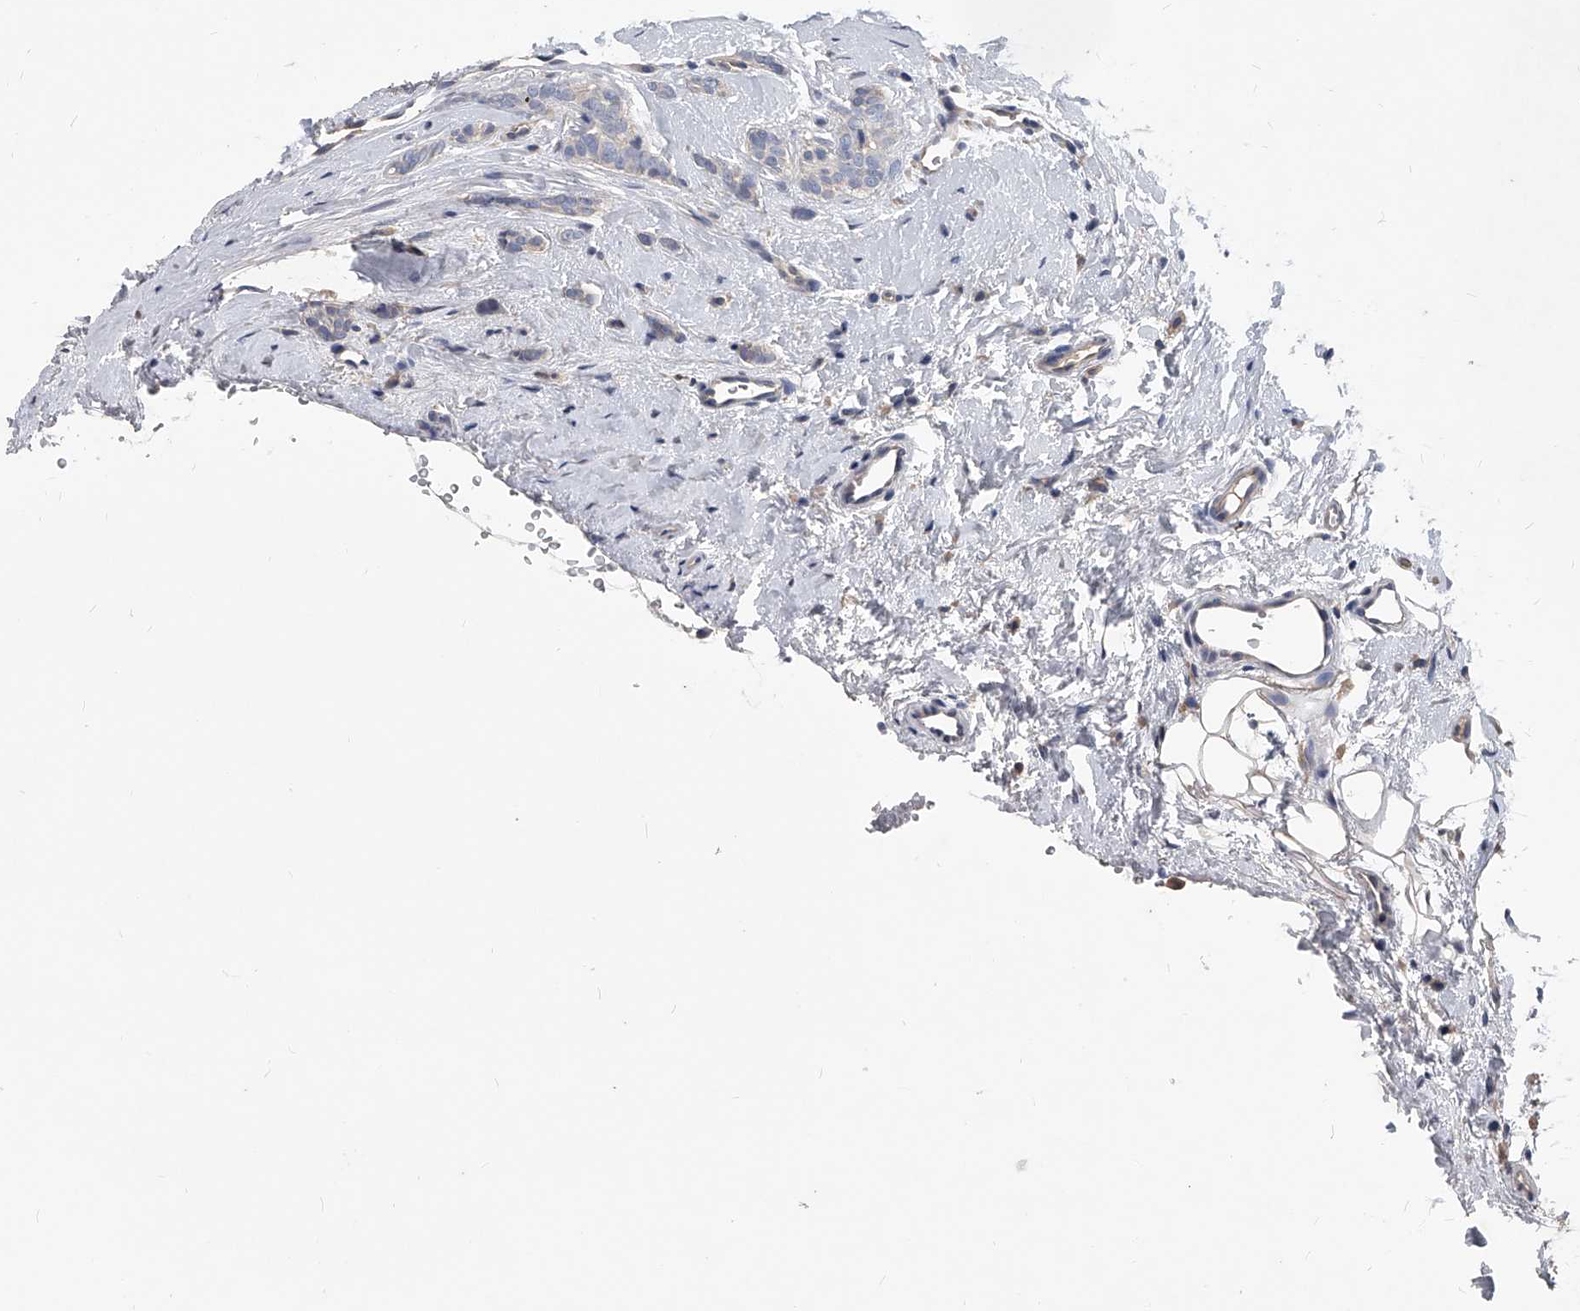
{"staining": {"intensity": "negative", "quantity": "none", "location": "none"}, "tissue": "breast cancer", "cell_type": "Tumor cells", "image_type": "cancer", "snomed": [{"axis": "morphology", "description": "Lobular carcinoma"}, {"axis": "topography", "description": "Skin"}, {"axis": "topography", "description": "Breast"}], "caption": "Histopathology image shows no significant protein staining in tumor cells of lobular carcinoma (breast).", "gene": "HOMER3", "patient": {"sex": "female", "age": 46}}